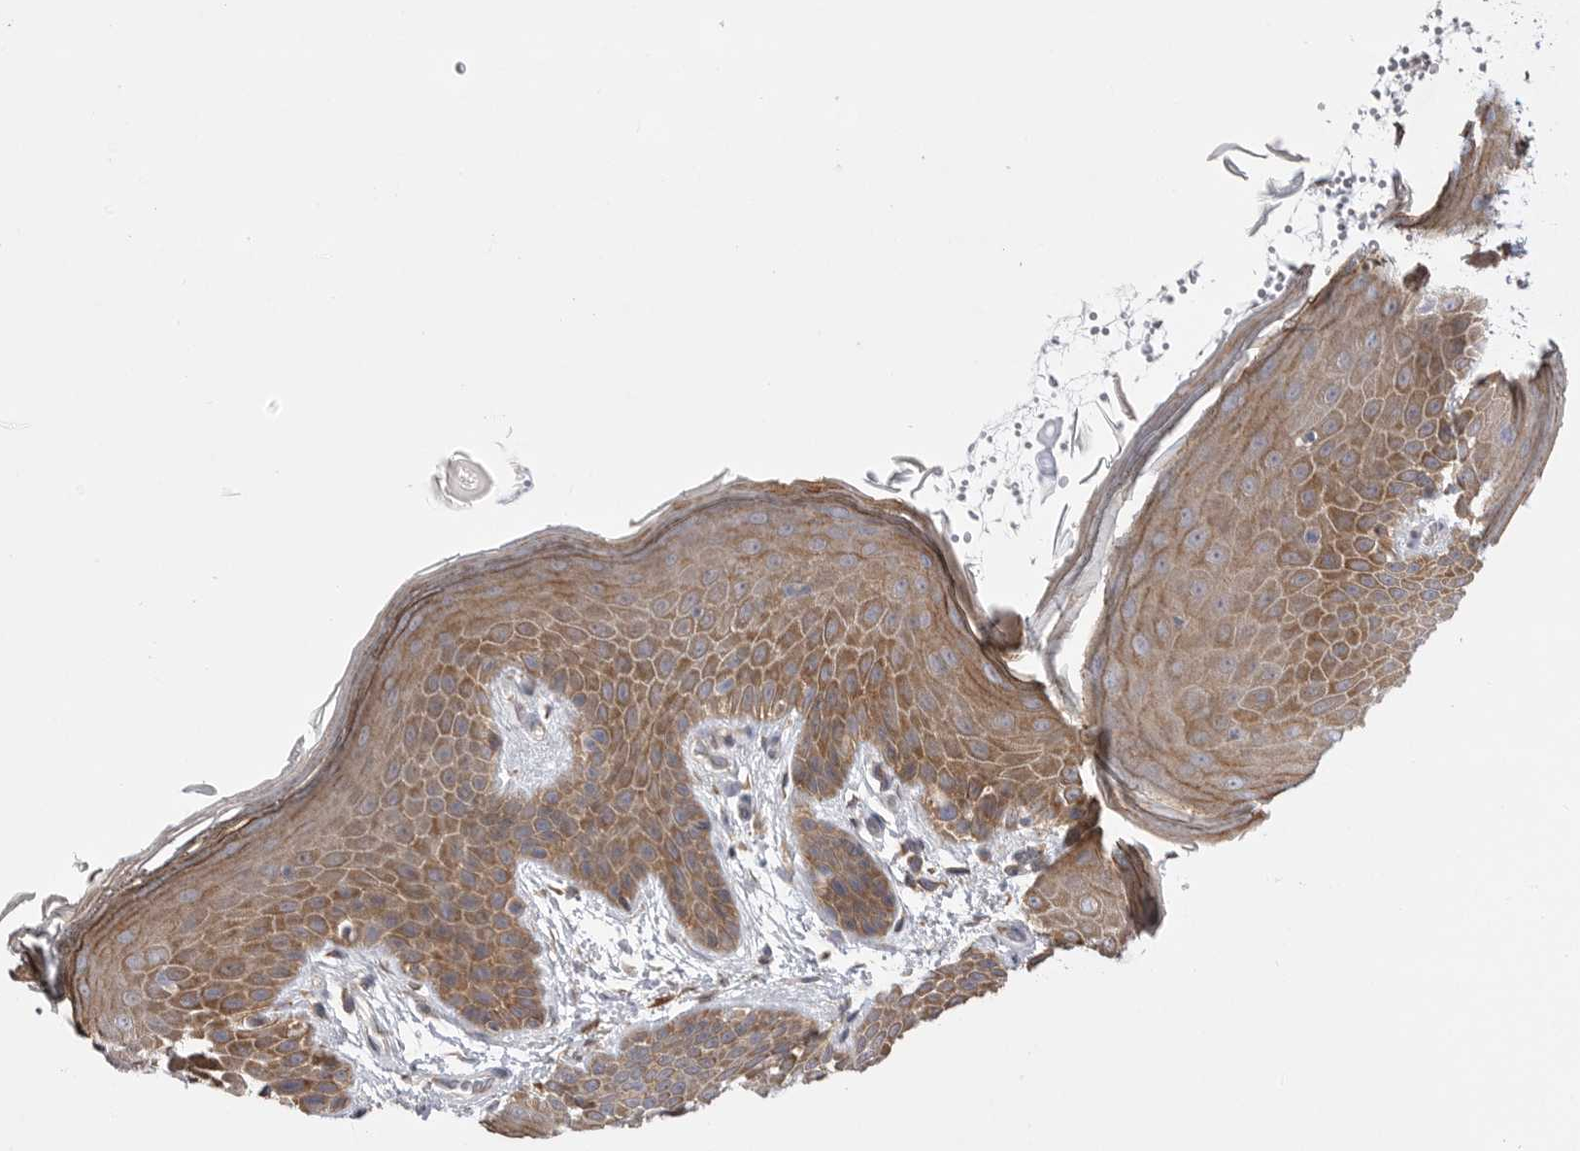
{"staining": {"intensity": "moderate", "quantity": ">75%", "location": "cytoplasmic/membranous"}, "tissue": "skin", "cell_type": "Epidermal cells", "image_type": "normal", "snomed": [{"axis": "morphology", "description": "Normal tissue, NOS"}, {"axis": "topography", "description": "Anal"}], "caption": "Immunohistochemical staining of benign human skin displays medium levels of moderate cytoplasmic/membranous expression in approximately >75% of epidermal cells.", "gene": "FBXO43", "patient": {"sex": "male", "age": 74}}